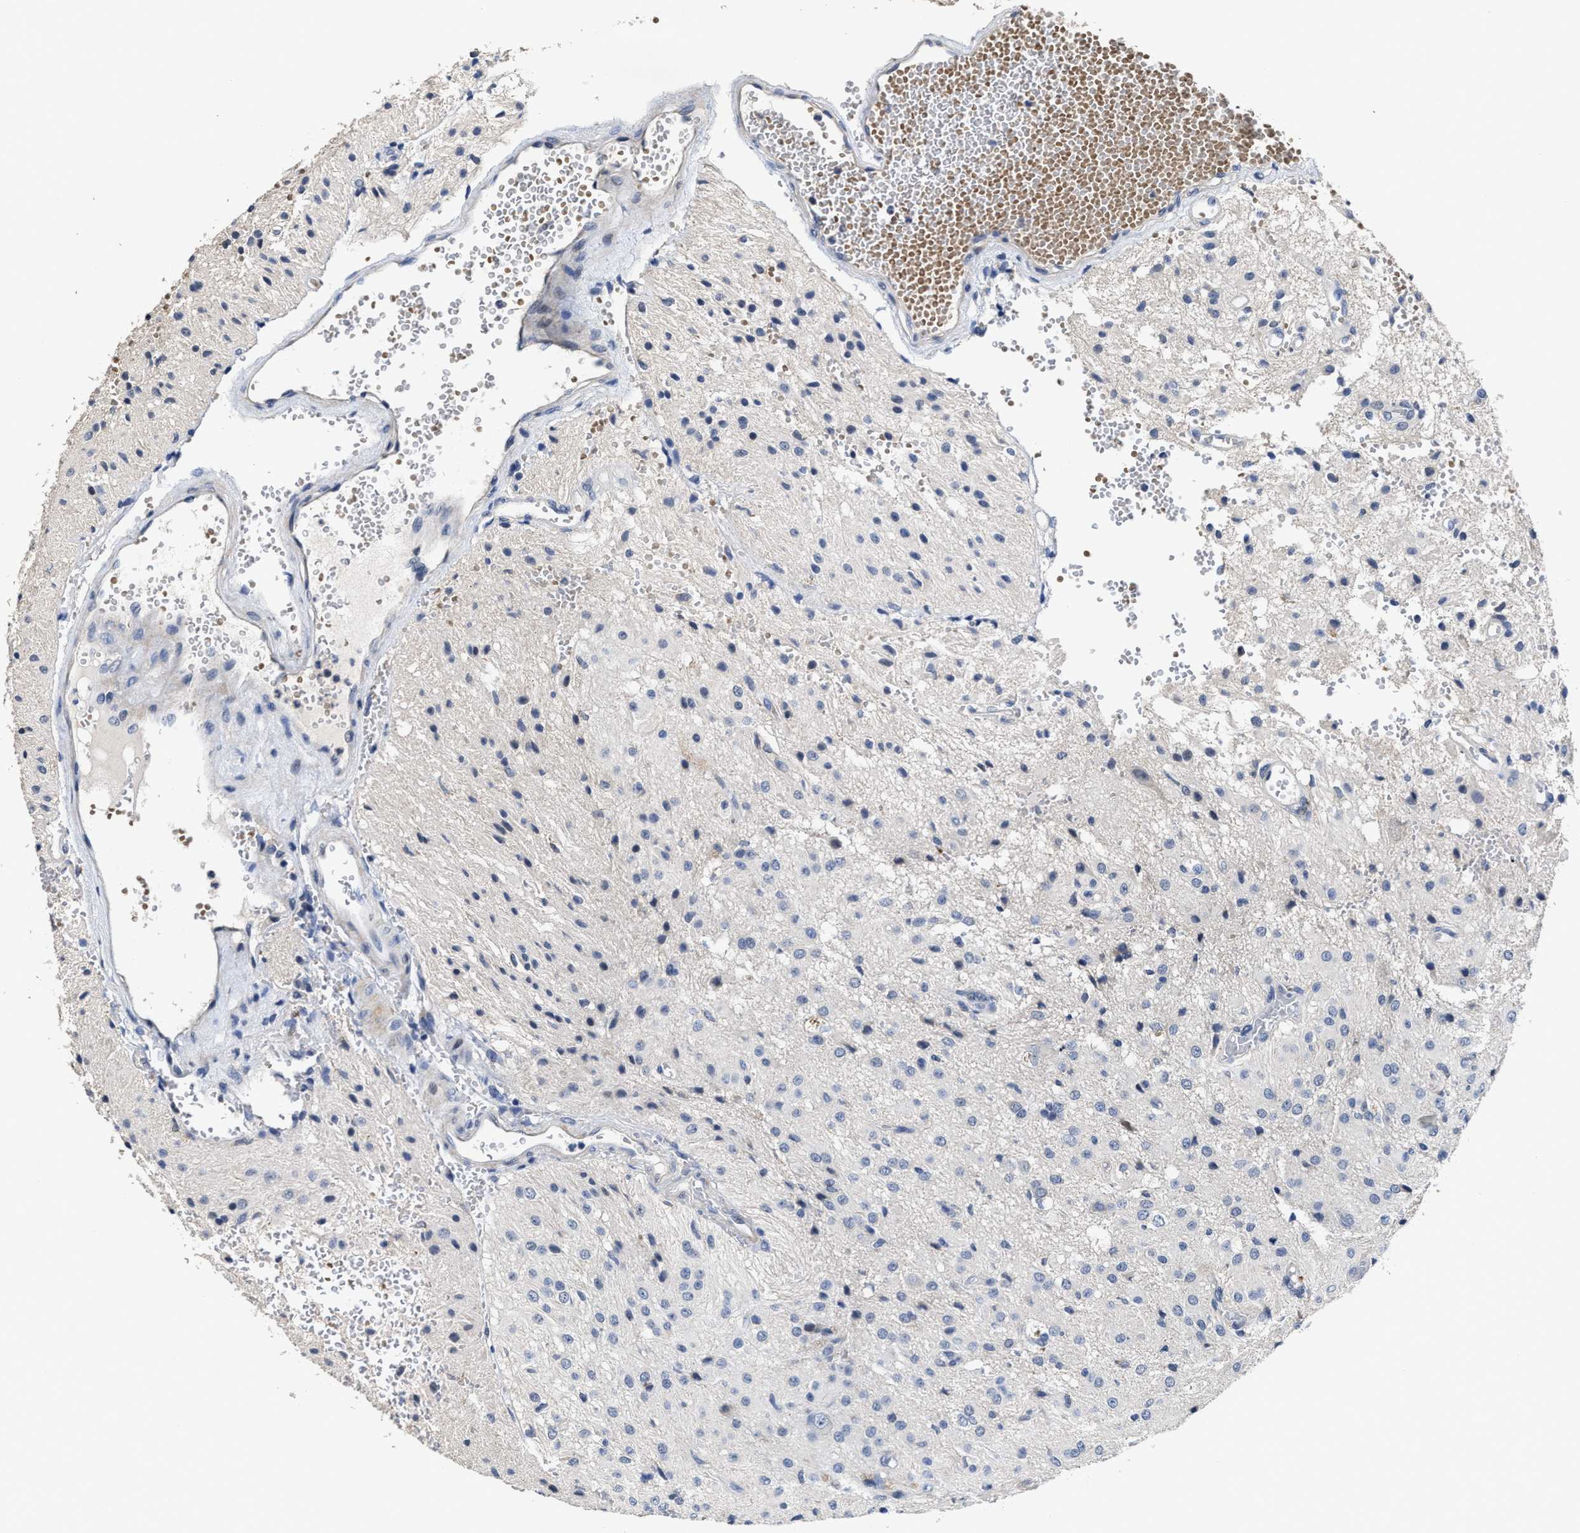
{"staining": {"intensity": "negative", "quantity": "none", "location": "none"}, "tissue": "glioma", "cell_type": "Tumor cells", "image_type": "cancer", "snomed": [{"axis": "morphology", "description": "Glioma, malignant, High grade"}, {"axis": "topography", "description": "Brain"}], "caption": "The immunohistochemistry image has no significant positivity in tumor cells of malignant glioma (high-grade) tissue.", "gene": "ZFAT", "patient": {"sex": "female", "age": 59}}